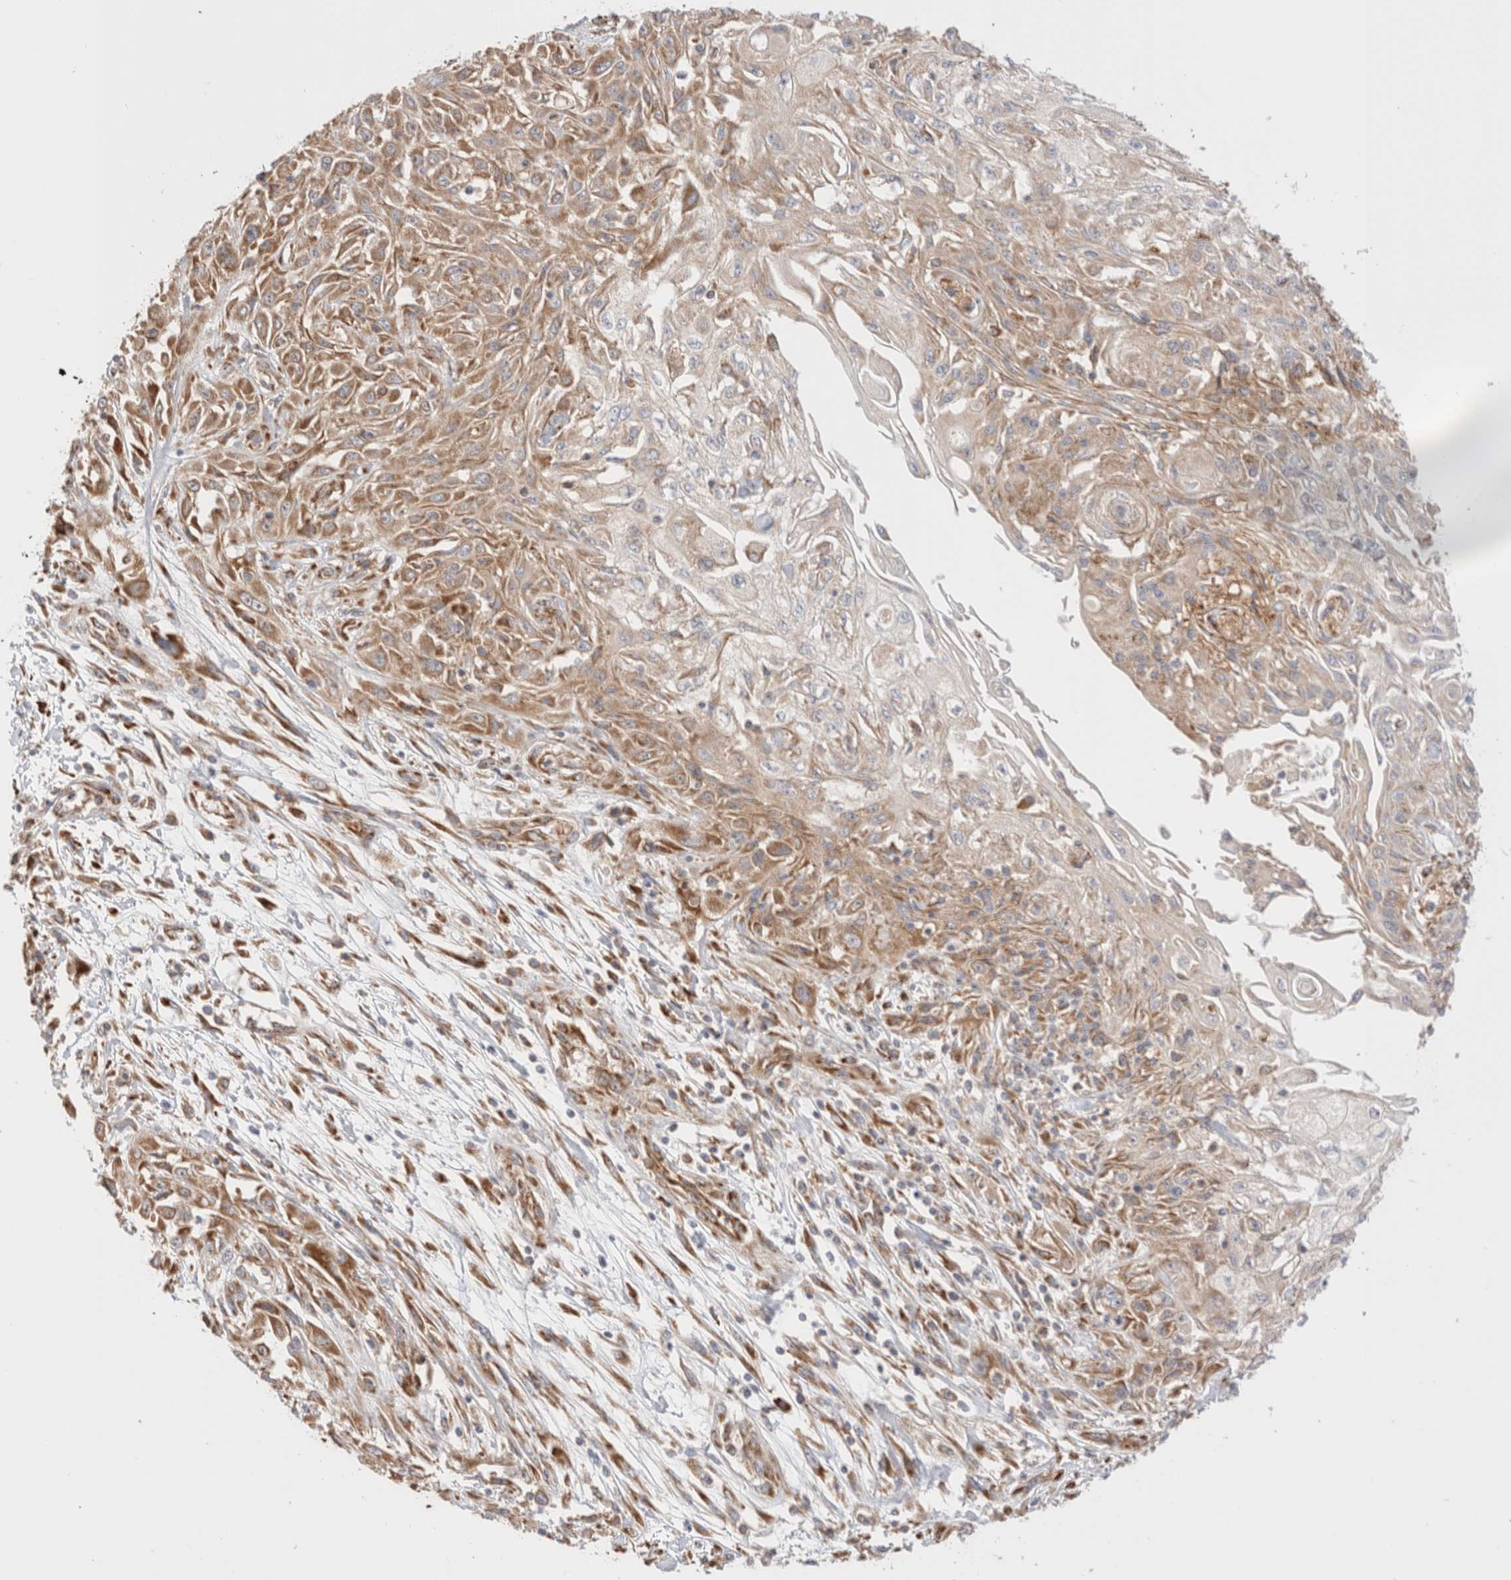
{"staining": {"intensity": "moderate", "quantity": ">75%", "location": "cytoplasmic/membranous"}, "tissue": "skin cancer", "cell_type": "Tumor cells", "image_type": "cancer", "snomed": [{"axis": "morphology", "description": "Squamous cell carcinoma, NOS"}, {"axis": "morphology", "description": "Squamous cell carcinoma, metastatic, NOS"}, {"axis": "topography", "description": "Skin"}, {"axis": "topography", "description": "Lymph node"}], "caption": "The histopathology image exhibits a brown stain indicating the presence of a protein in the cytoplasmic/membranous of tumor cells in skin cancer (metastatic squamous cell carcinoma).", "gene": "UTS2B", "patient": {"sex": "male", "age": 75}}